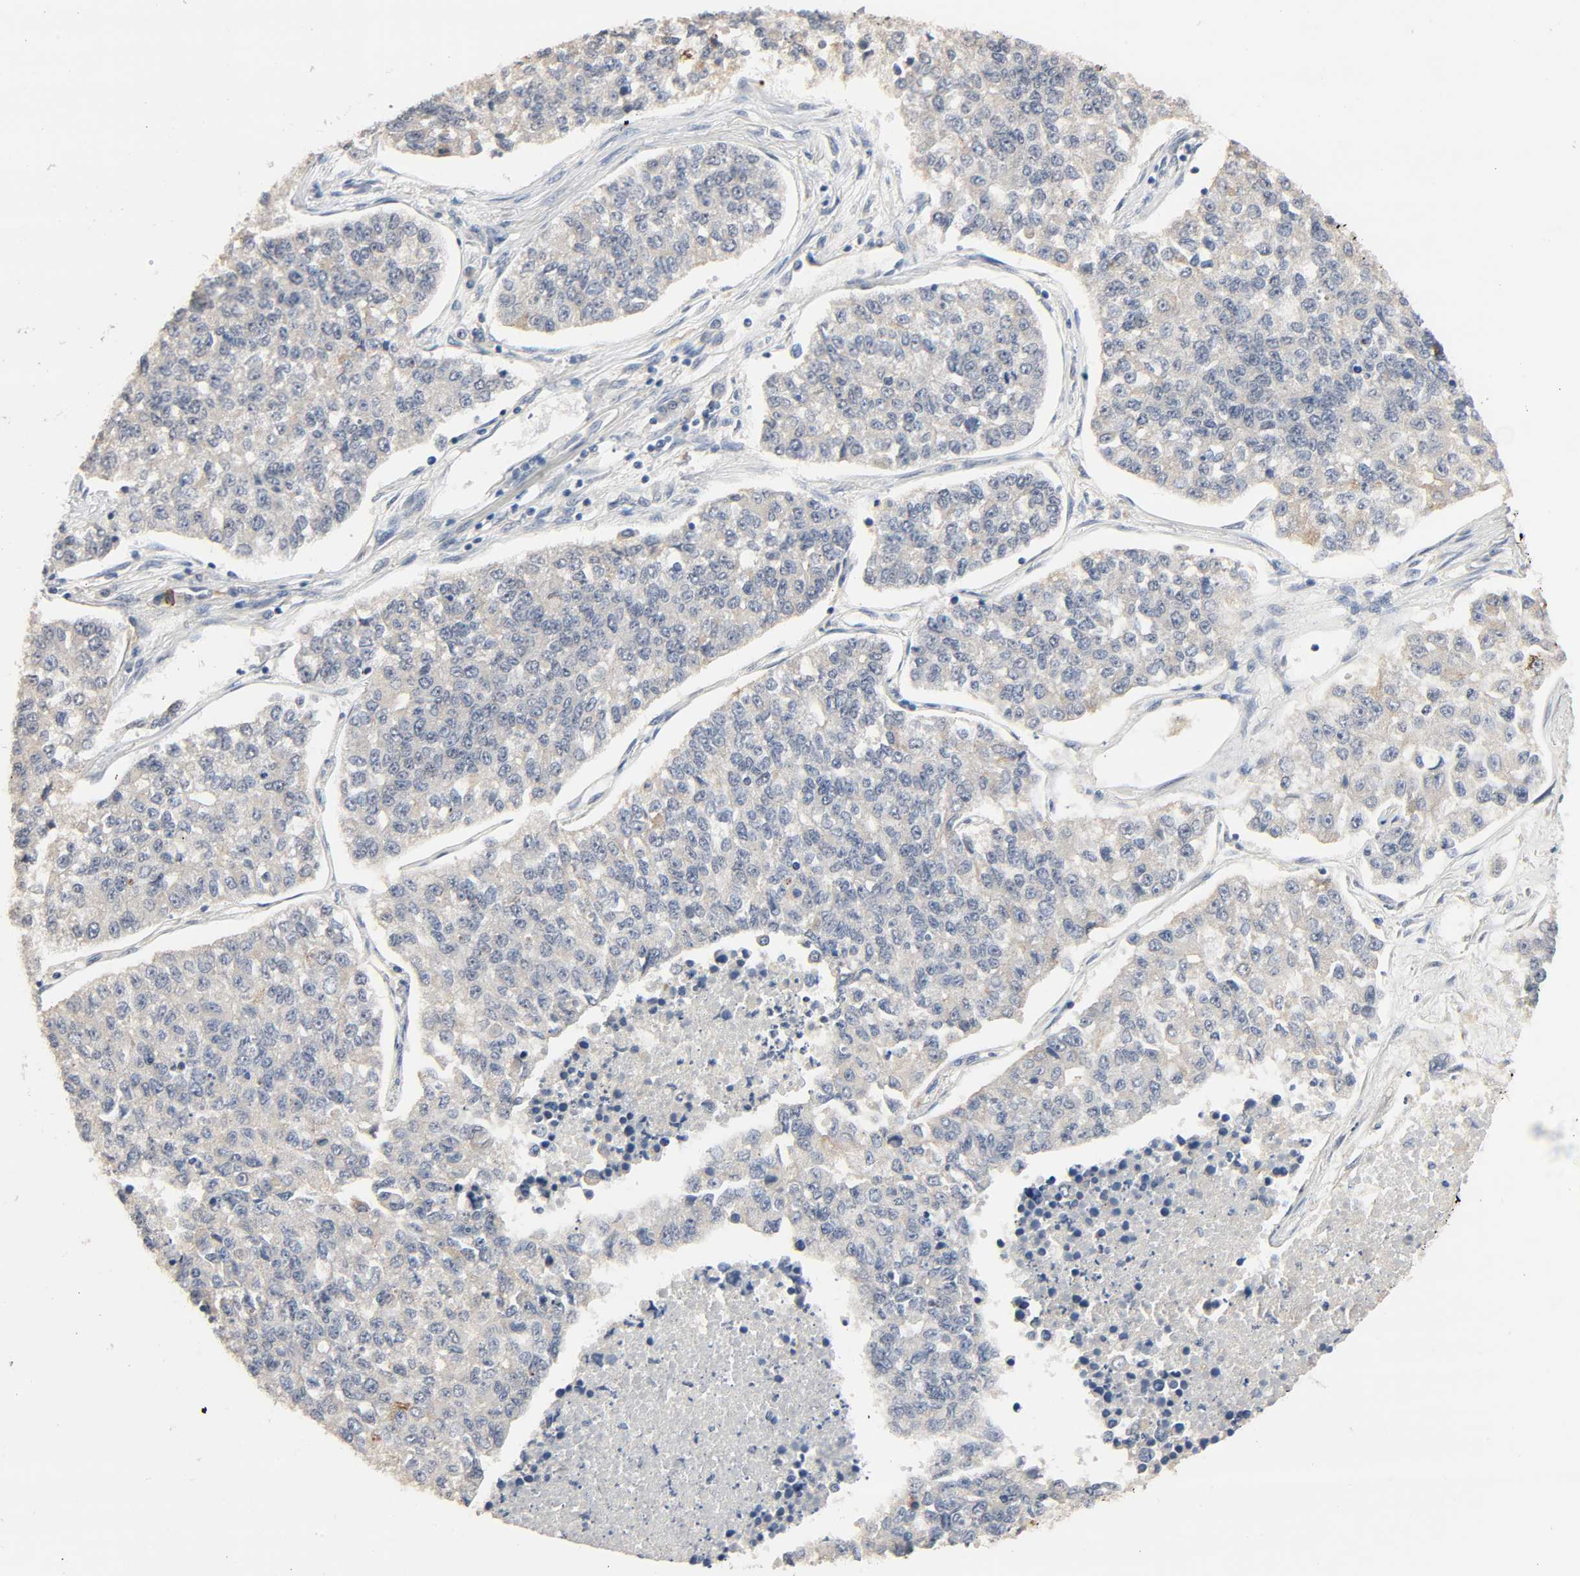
{"staining": {"intensity": "negative", "quantity": "none", "location": "none"}, "tissue": "lung cancer", "cell_type": "Tumor cells", "image_type": "cancer", "snomed": [{"axis": "morphology", "description": "Adenocarcinoma, NOS"}, {"axis": "topography", "description": "Lung"}], "caption": "Protein analysis of lung cancer displays no significant staining in tumor cells.", "gene": "MAGEA8", "patient": {"sex": "male", "age": 49}}